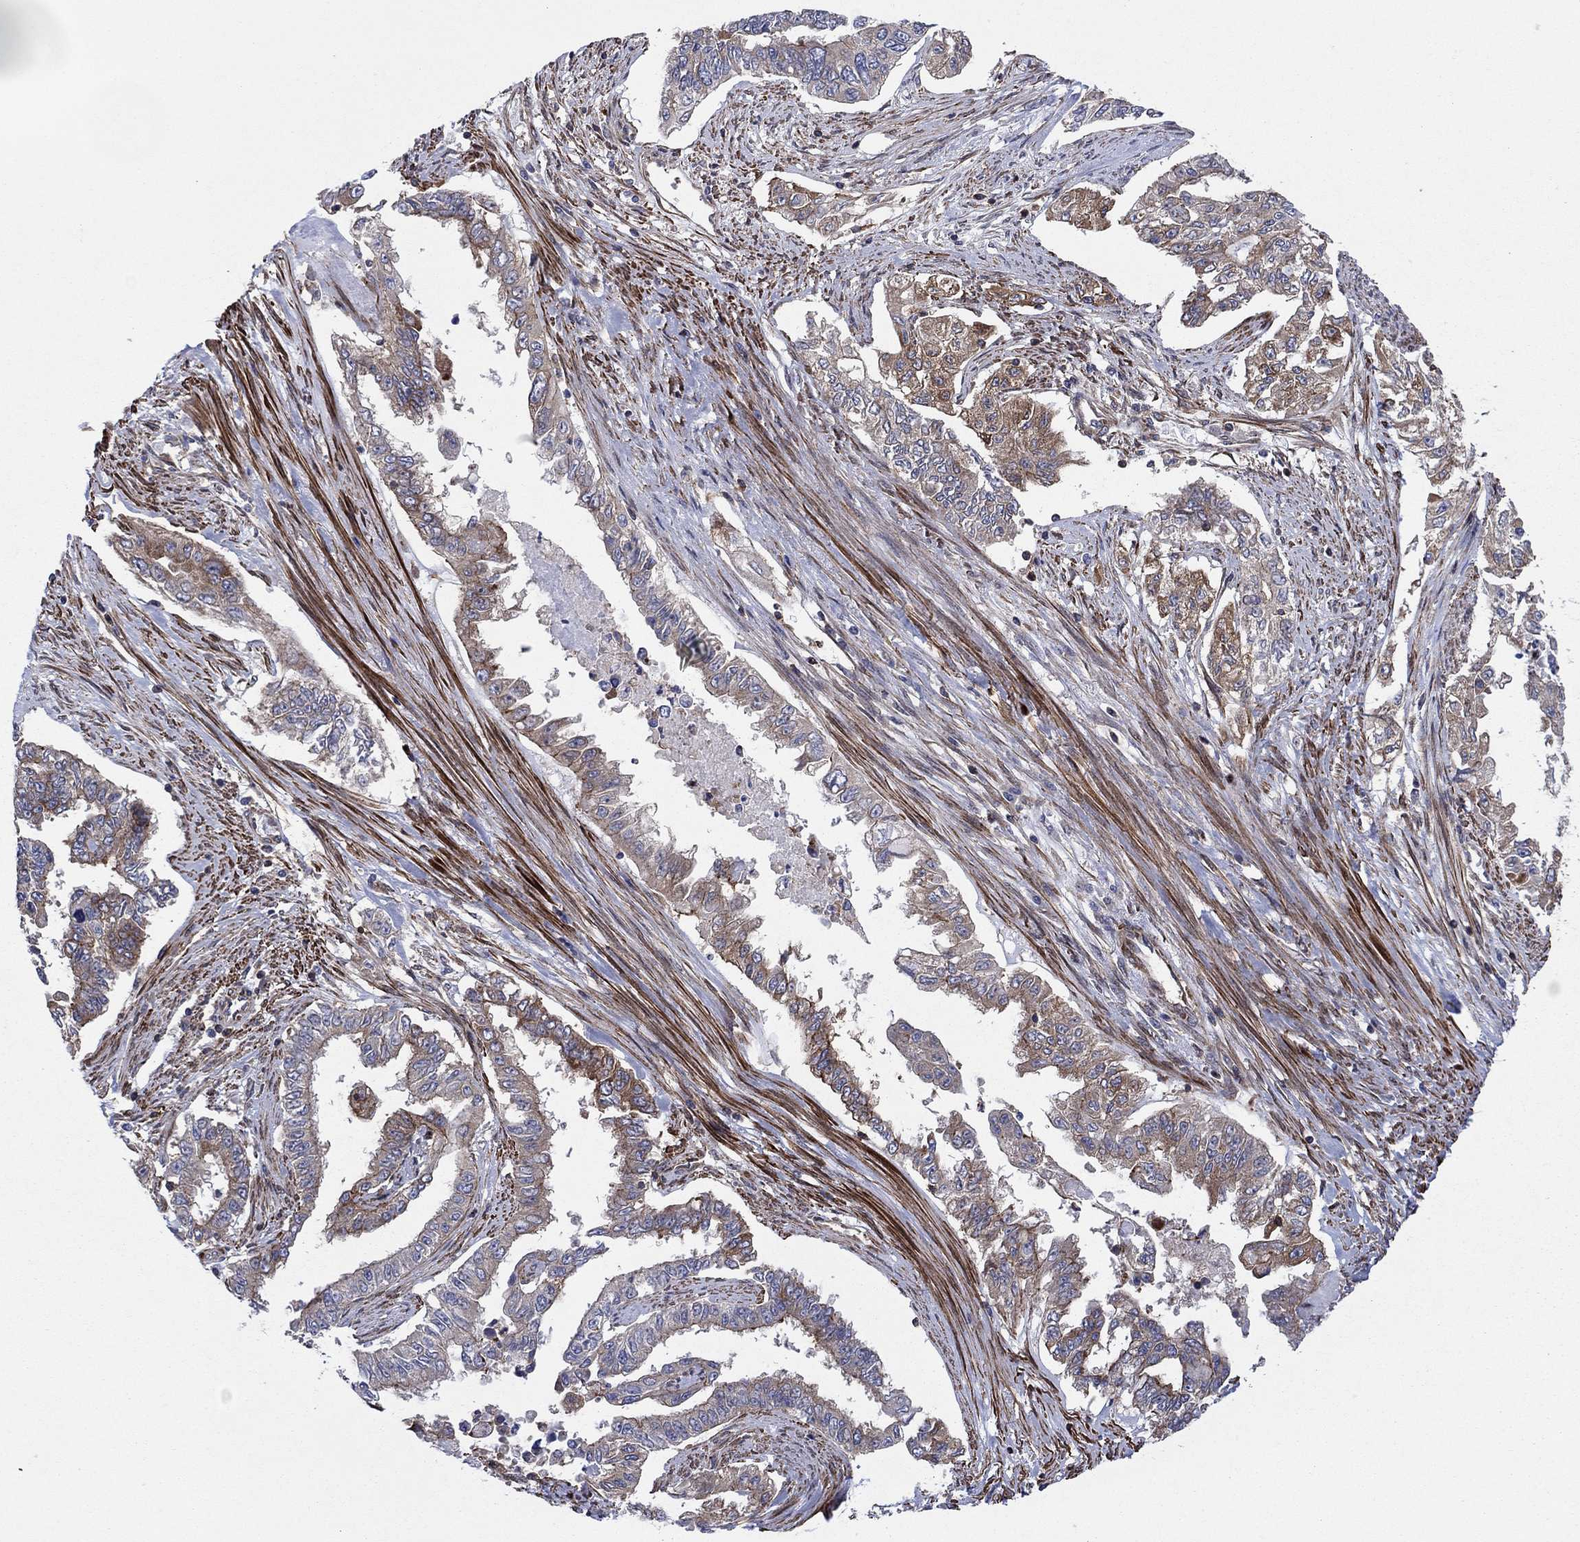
{"staining": {"intensity": "strong", "quantity": "<25%", "location": "cytoplasmic/membranous"}, "tissue": "endometrial cancer", "cell_type": "Tumor cells", "image_type": "cancer", "snomed": [{"axis": "morphology", "description": "Adenocarcinoma, NOS"}, {"axis": "topography", "description": "Uterus"}], "caption": "A brown stain highlights strong cytoplasmic/membranous expression of a protein in endometrial cancer tumor cells. The staining was performed using DAB to visualize the protein expression in brown, while the nuclei were stained in blue with hematoxylin (Magnification: 20x).", "gene": "PAG1", "patient": {"sex": "female", "age": 59}}